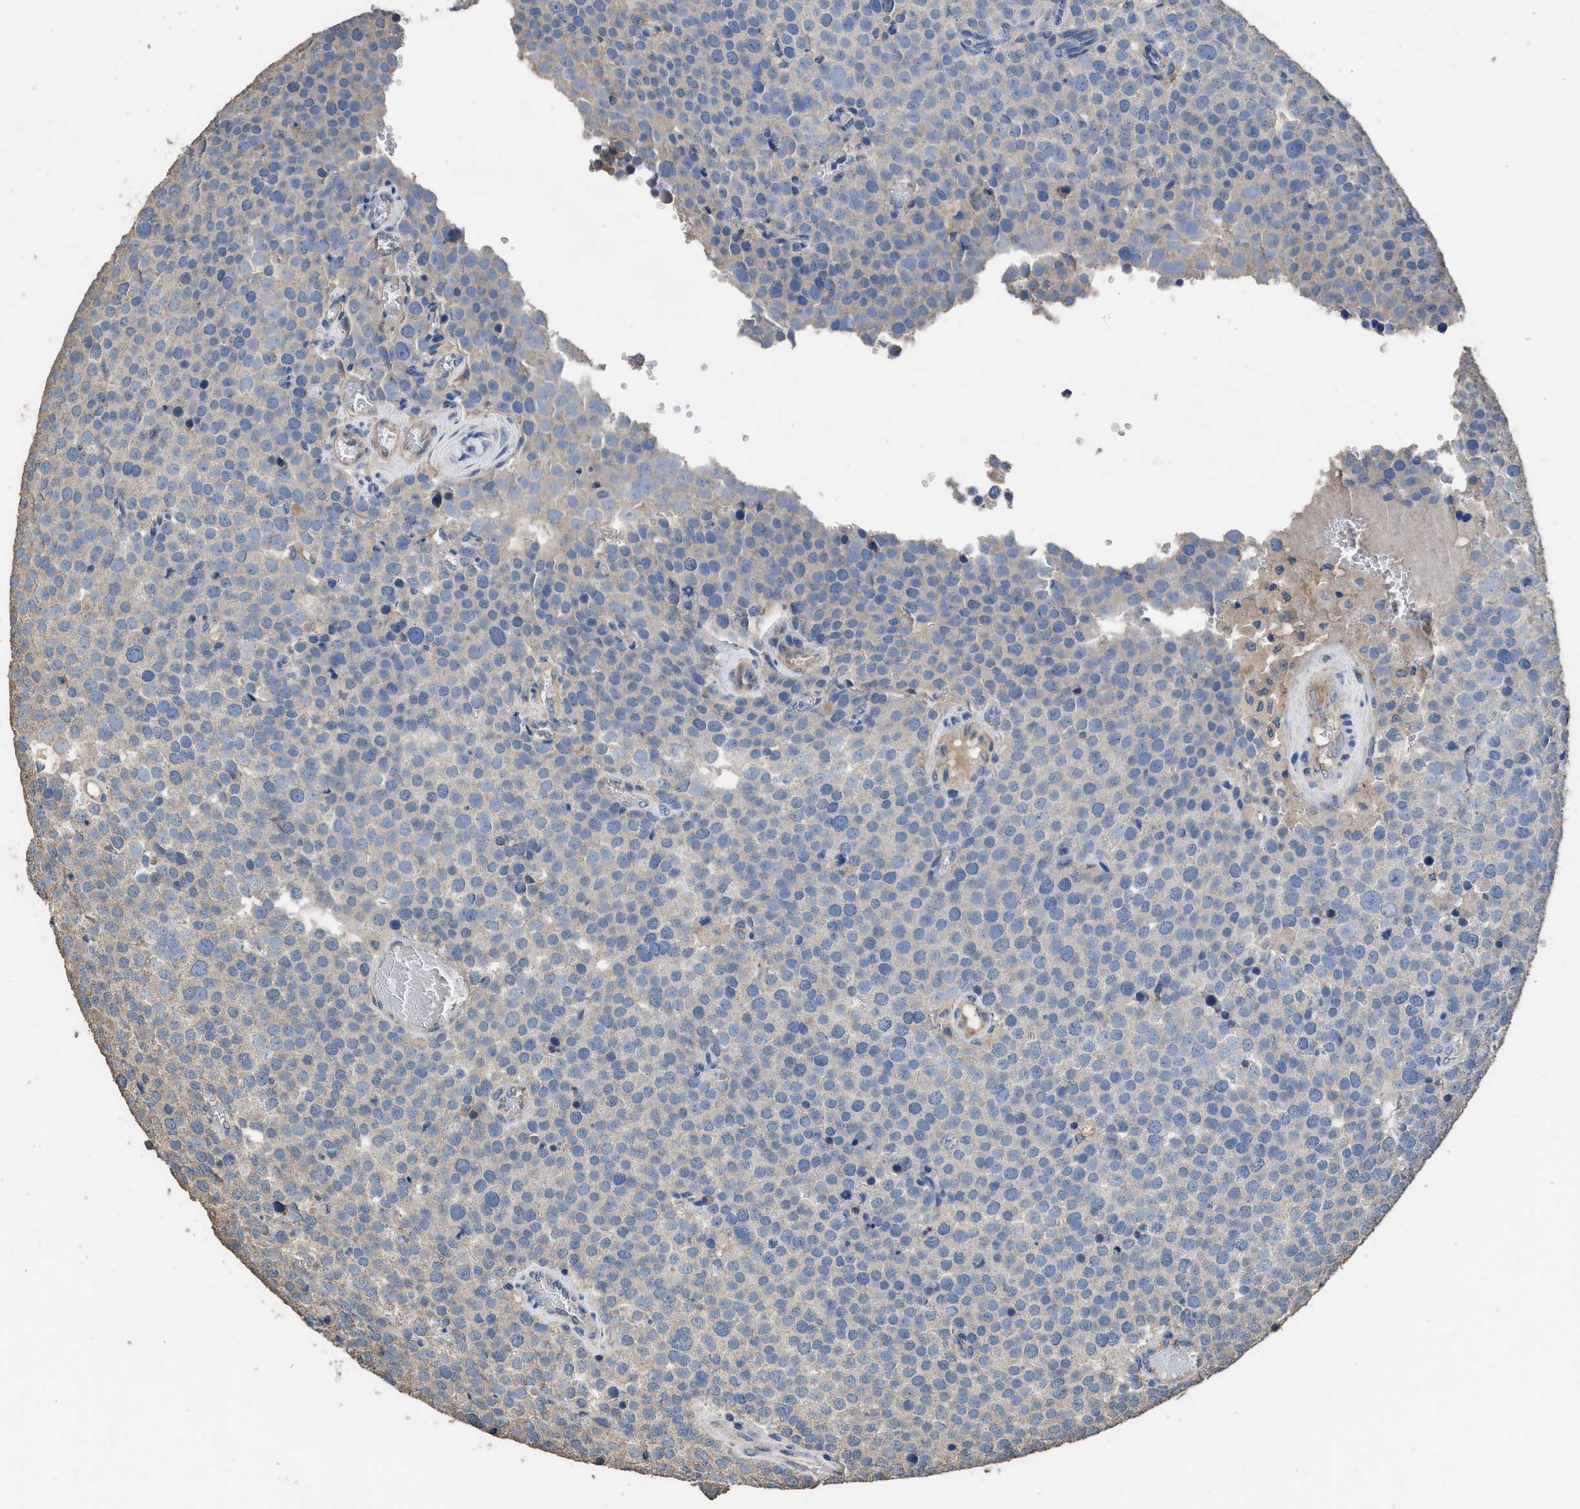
{"staining": {"intensity": "negative", "quantity": "none", "location": "none"}, "tissue": "testis cancer", "cell_type": "Tumor cells", "image_type": "cancer", "snomed": [{"axis": "morphology", "description": "Normal tissue, NOS"}, {"axis": "morphology", "description": "Seminoma, NOS"}, {"axis": "topography", "description": "Testis"}], "caption": "High magnification brightfield microscopy of seminoma (testis) stained with DAB (3,3'-diaminobenzidine) (brown) and counterstained with hematoxylin (blue): tumor cells show no significant positivity. (Brightfield microscopy of DAB IHC at high magnification).", "gene": "ITSN1", "patient": {"sex": "male", "age": 71}}